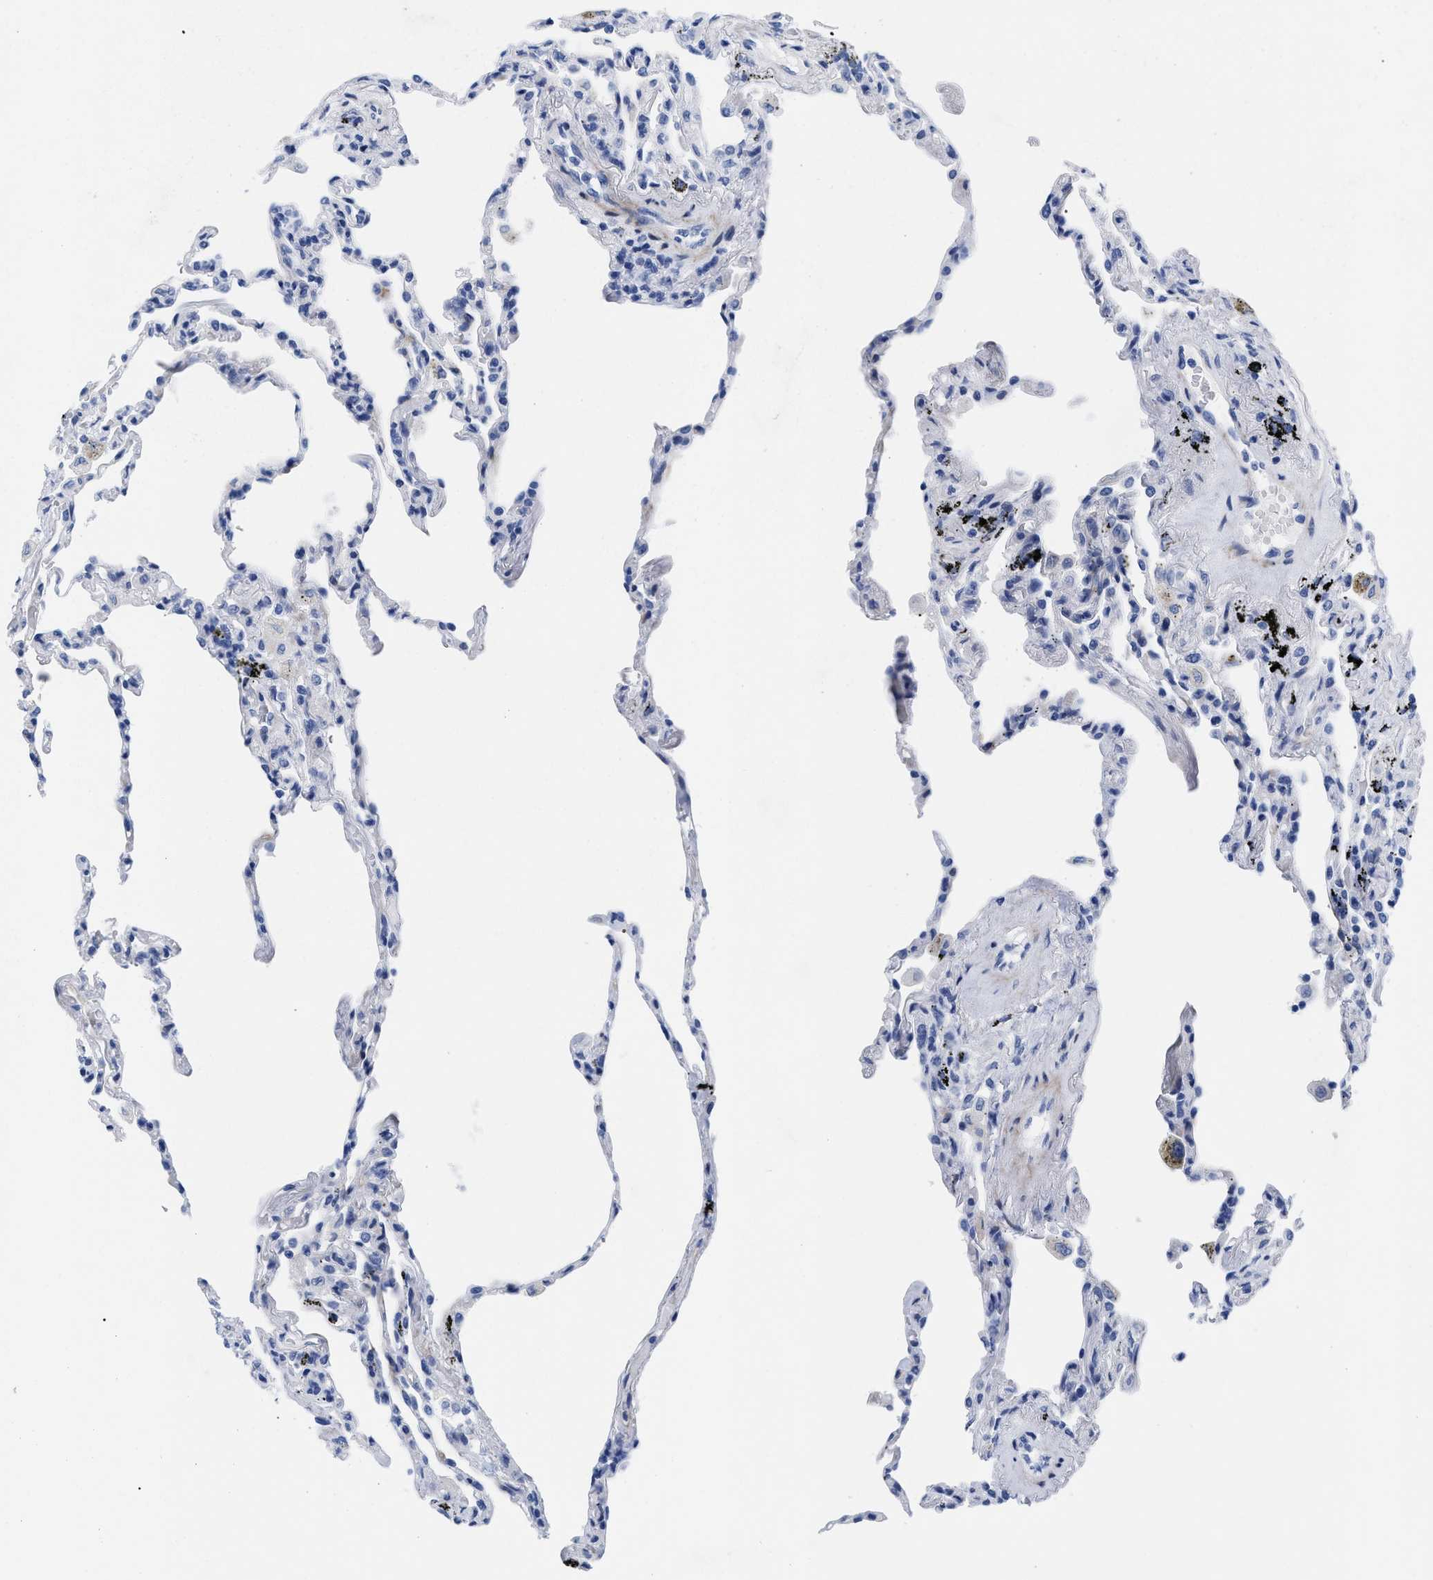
{"staining": {"intensity": "negative", "quantity": "none", "location": "none"}, "tissue": "lung", "cell_type": "Alveolar cells", "image_type": "normal", "snomed": [{"axis": "morphology", "description": "Normal tissue, NOS"}, {"axis": "topography", "description": "Lung"}], "caption": "Immunohistochemistry (IHC) micrograph of benign lung stained for a protein (brown), which reveals no staining in alveolar cells. The staining was performed using DAB to visualize the protein expression in brown, while the nuclei were stained in blue with hematoxylin (Magnification: 20x).", "gene": "DUSP26", "patient": {"sex": "male", "age": 59}}